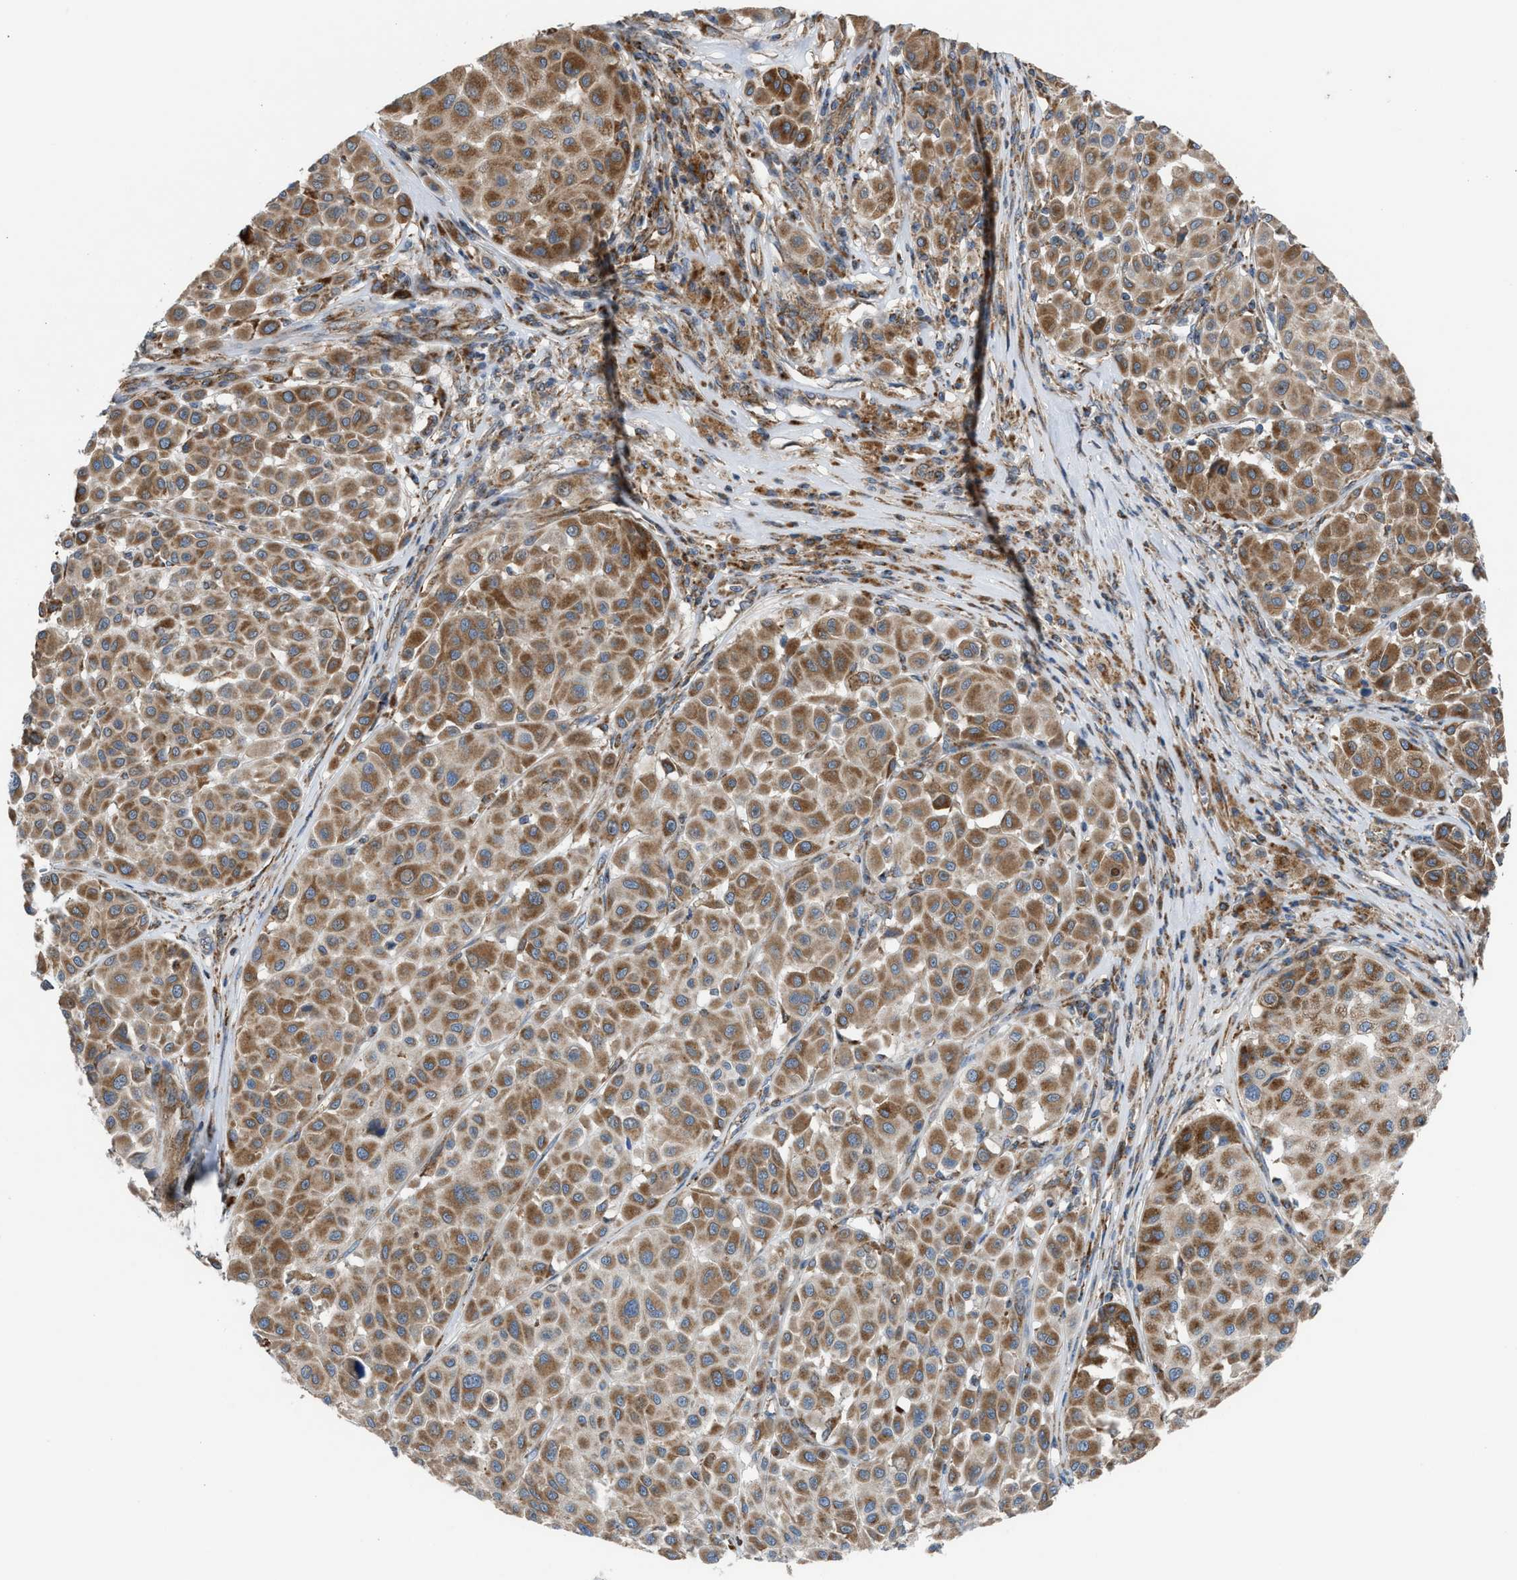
{"staining": {"intensity": "moderate", "quantity": ">75%", "location": "cytoplasmic/membranous"}, "tissue": "melanoma", "cell_type": "Tumor cells", "image_type": "cancer", "snomed": [{"axis": "morphology", "description": "Malignant melanoma, Metastatic site"}, {"axis": "topography", "description": "Soft tissue"}], "caption": "This image reveals IHC staining of melanoma, with medium moderate cytoplasmic/membranous expression in about >75% of tumor cells.", "gene": "SLC10A3", "patient": {"sex": "male", "age": 41}}